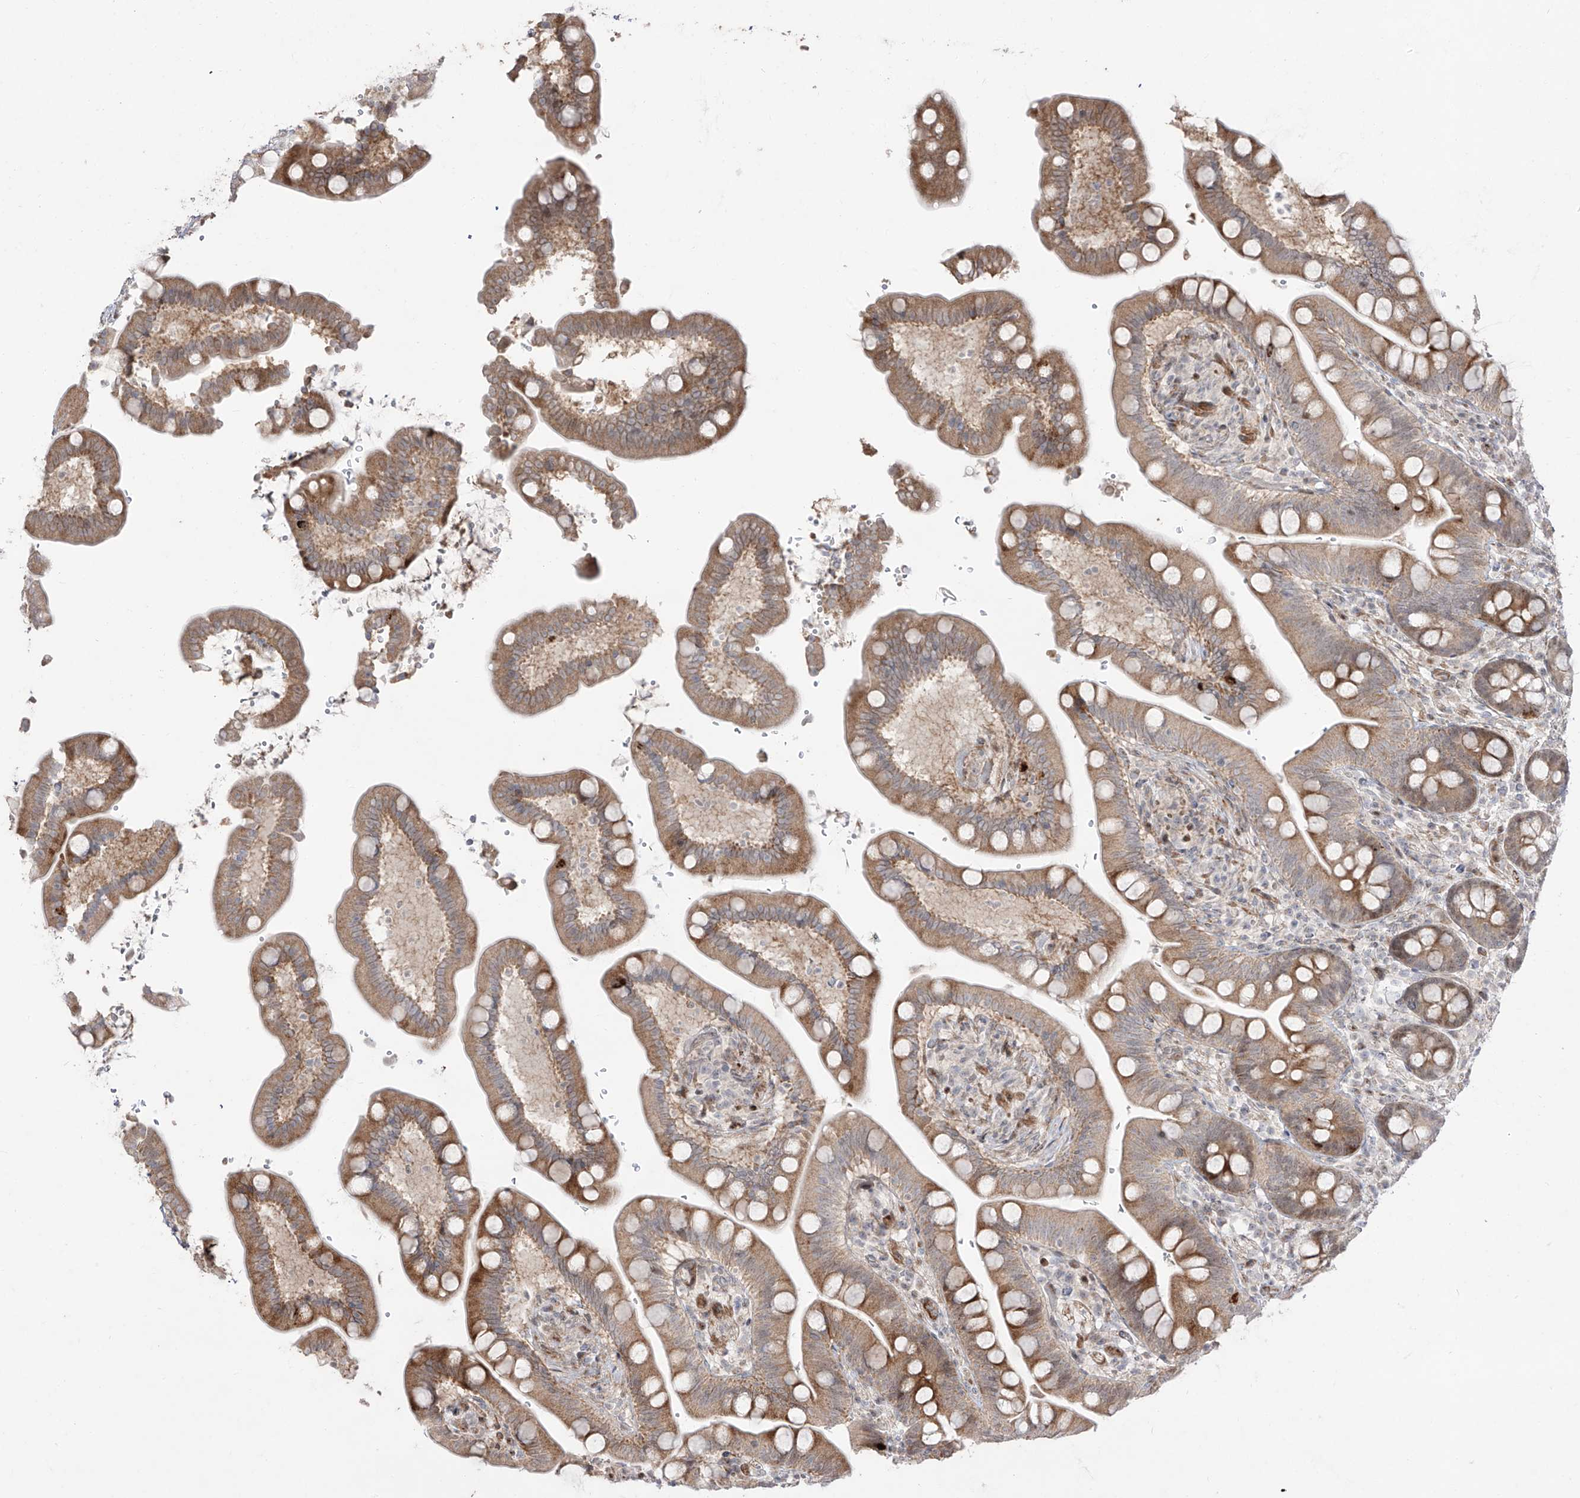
{"staining": {"intensity": "weak", "quantity": ">75%", "location": "cytoplasmic/membranous"}, "tissue": "colon", "cell_type": "Endothelial cells", "image_type": "normal", "snomed": [{"axis": "morphology", "description": "Normal tissue, NOS"}, {"axis": "topography", "description": "Smooth muscle"}, {"axis": "topography", "description": "Colon"}], "caption": "IHC photomicrograph of benign colon: colon stained using IHC shows low levels of weak protein expression localized specifically in the cytoplasmic/membranous of endothelial cells, appearing as a cytoplasmic/membranous brown color.", "gene": "ZNF180", "patient": {"sex": "male", "age": 73}}